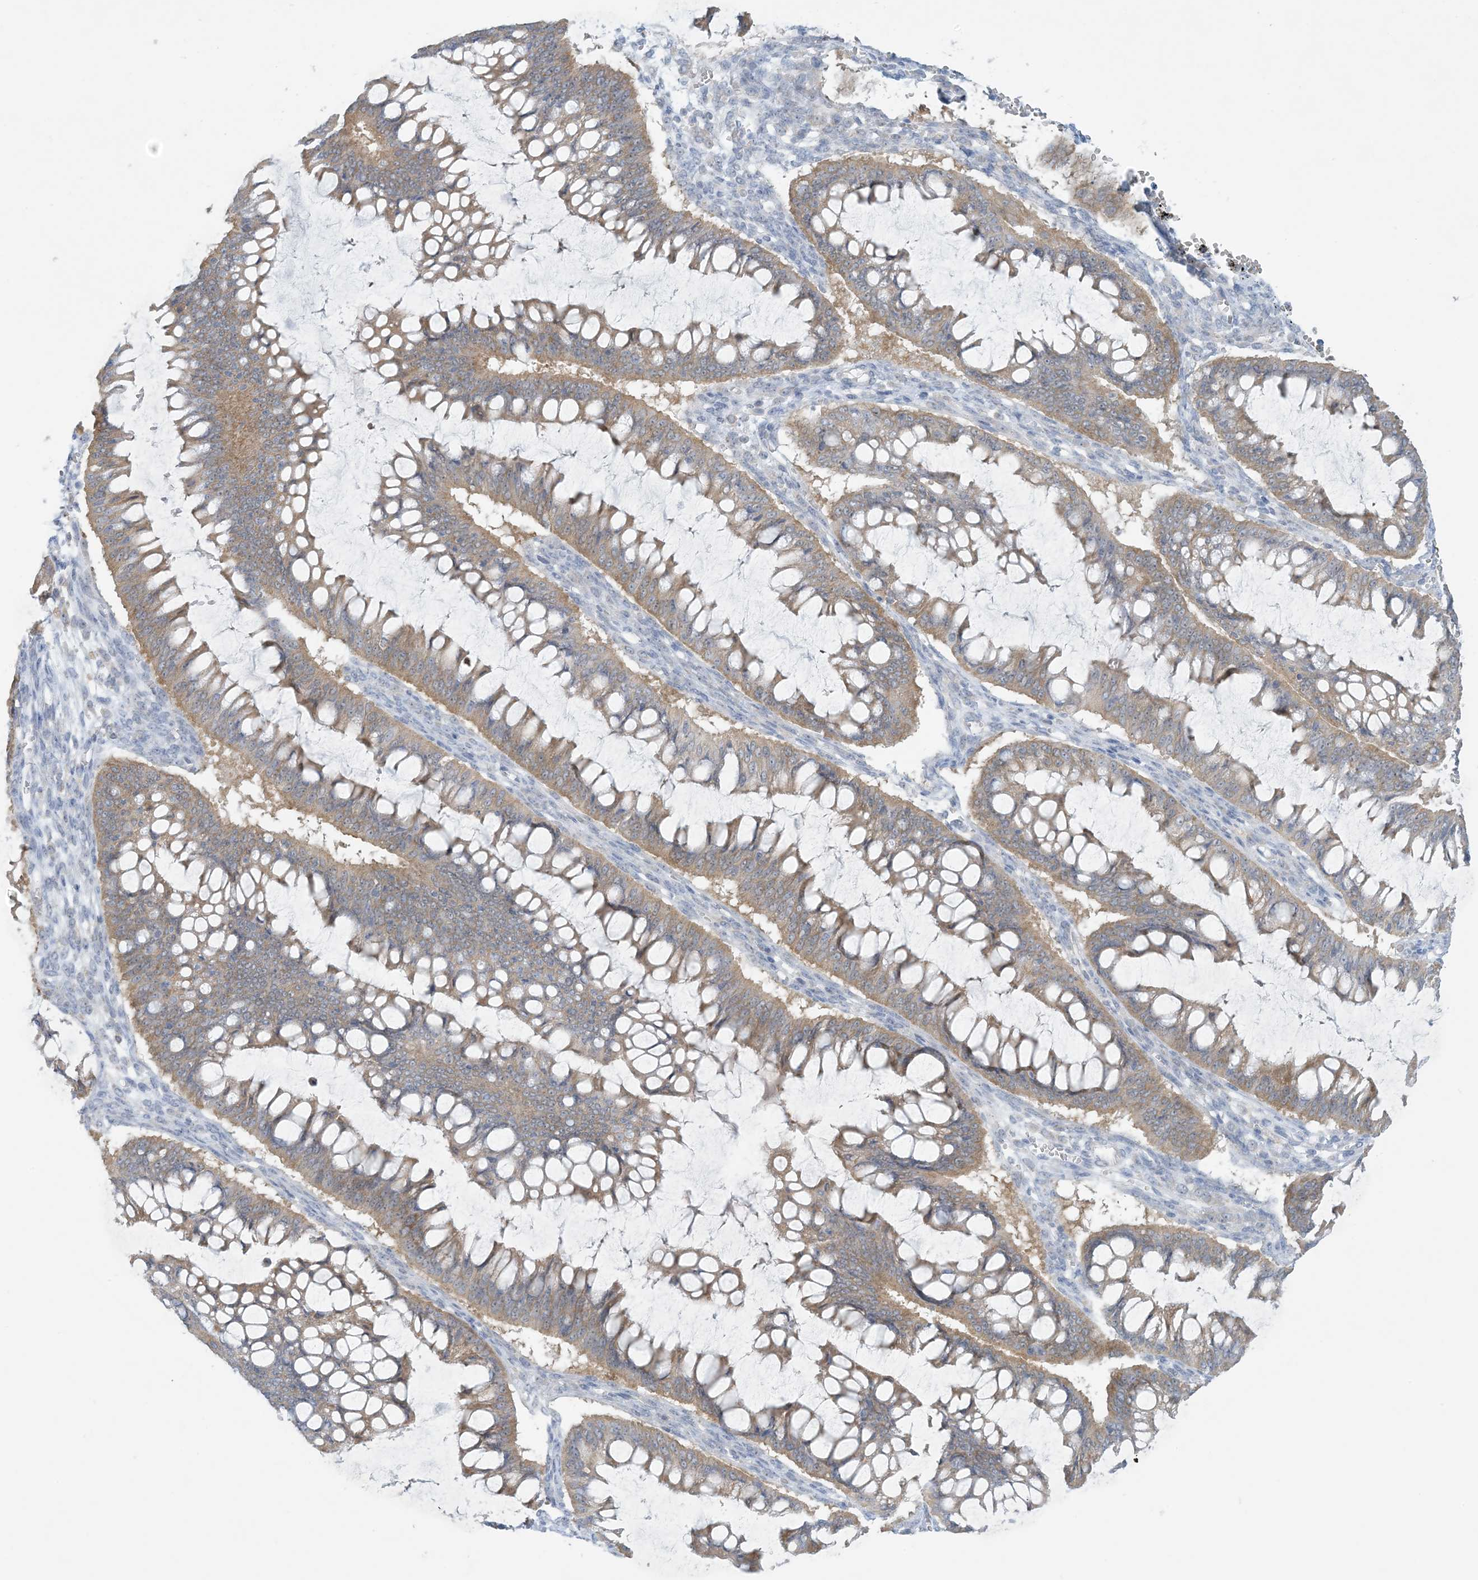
{"staining": {"intensity": "weak", "quantity": ">75%", "location": "cytoplasmic/membranous"}, "tissue": "ovarian cancer", "cell_type": "Tumor cells", "image_type": "cancer", "snomed": [{"axis": "morphology", "description": "Cystadenocarcinoma, mucinous, NOS"}, {"axis": "topography", "description": "Ovary"}], "caption": "Ovarian cancer stained for a protein (brown) reveals weak cytoplasmic/membranous positive positivity in approximately >75% of tumor cells.", "gene": "MRPS18A", "patient": {"sex": "female", "age": 73}}